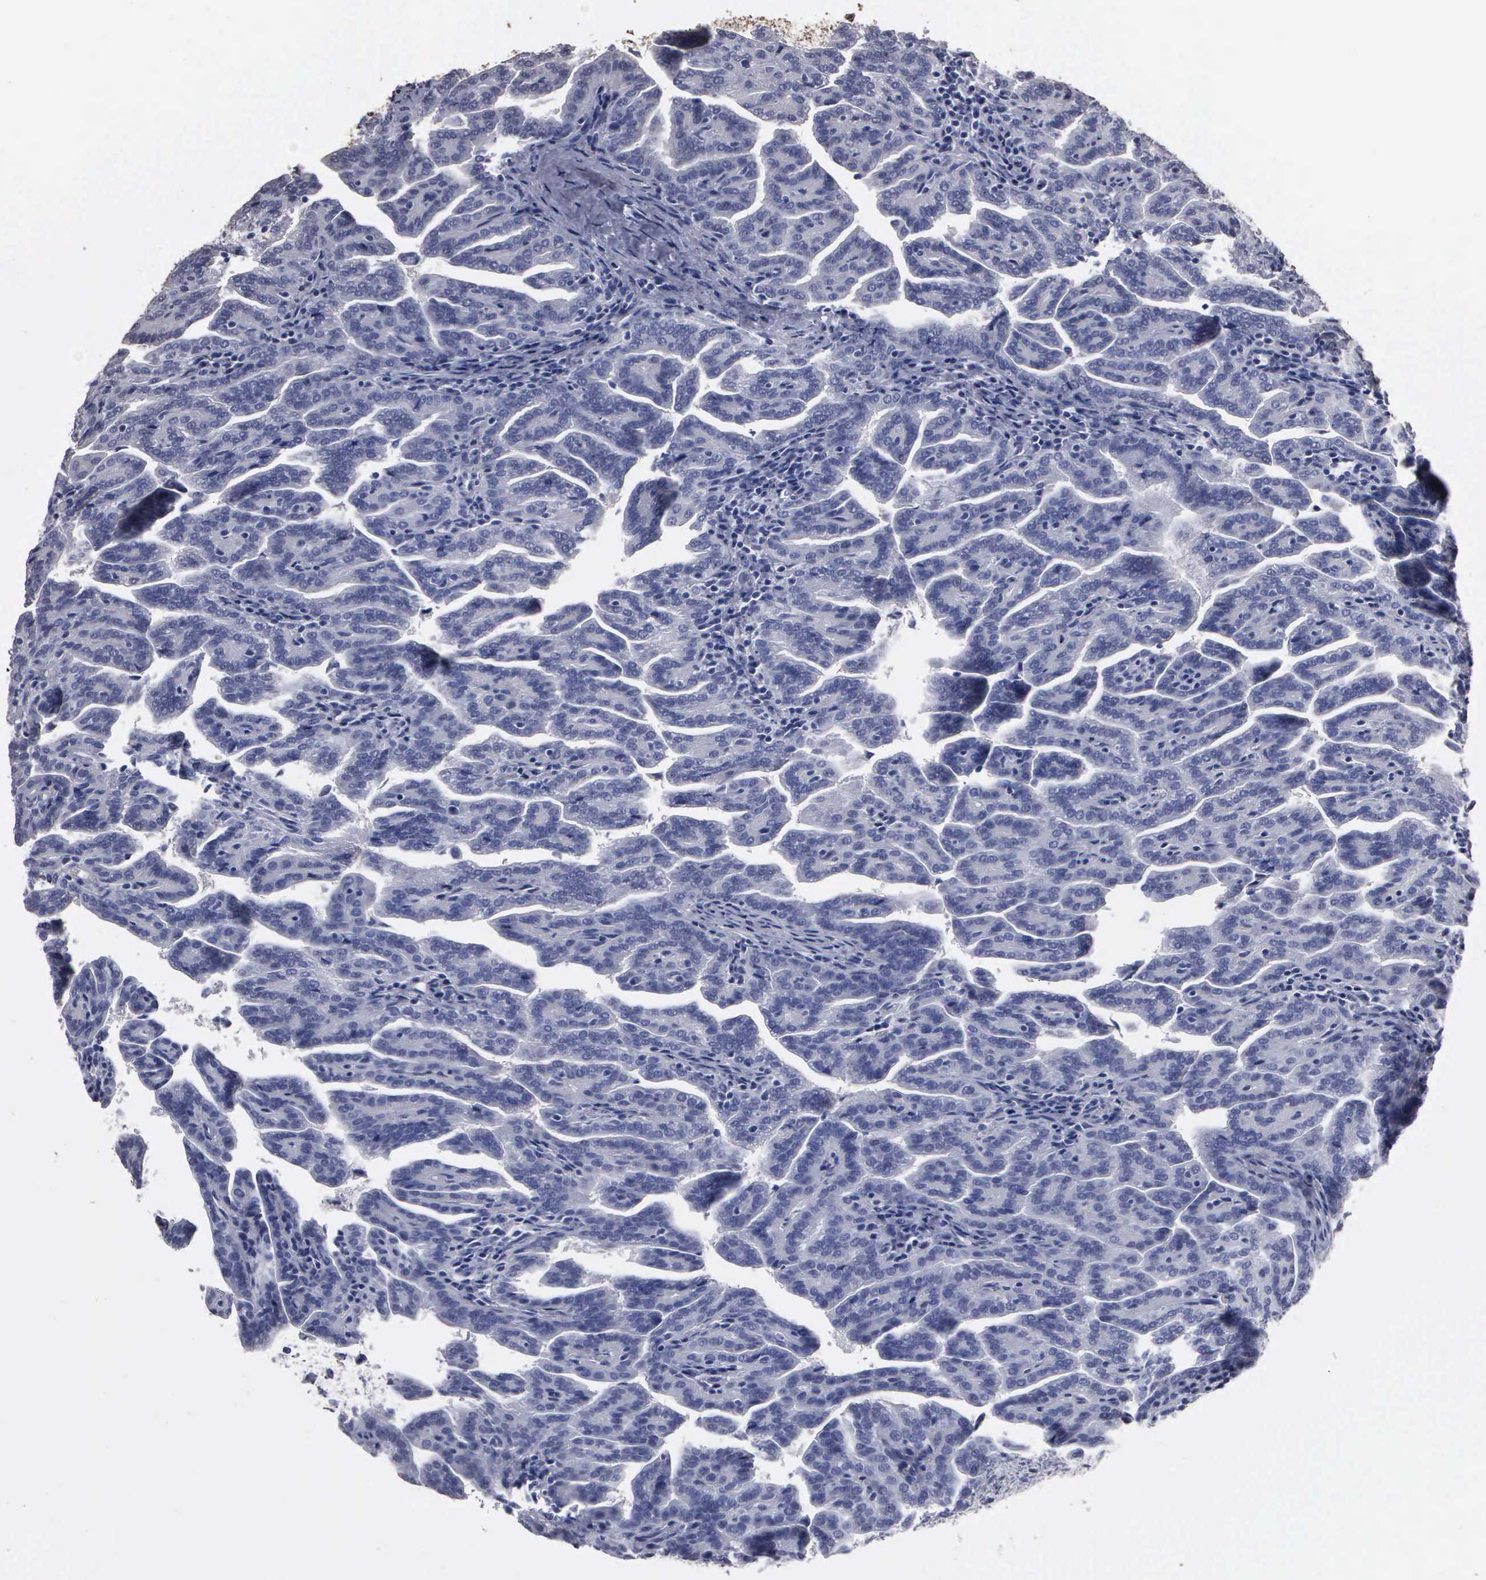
{"staining": {"intensity": "negative", "quantity": "none", "location": "none"}, "tissue": "renal cancer", "cell_type": "Tumor cells", "image_type": "cancer", "snomed": [{"axis": "morphology", "description": "Adenocarcinoma, NOS"}, {"axis": "topography", "description": "Kidney"}], "caption": "Tumor cells are negative for brown protein staining in adenocarcinoma (renal).", "gene": "UPB1", "patient": {"sex": "male", "age": 61}}